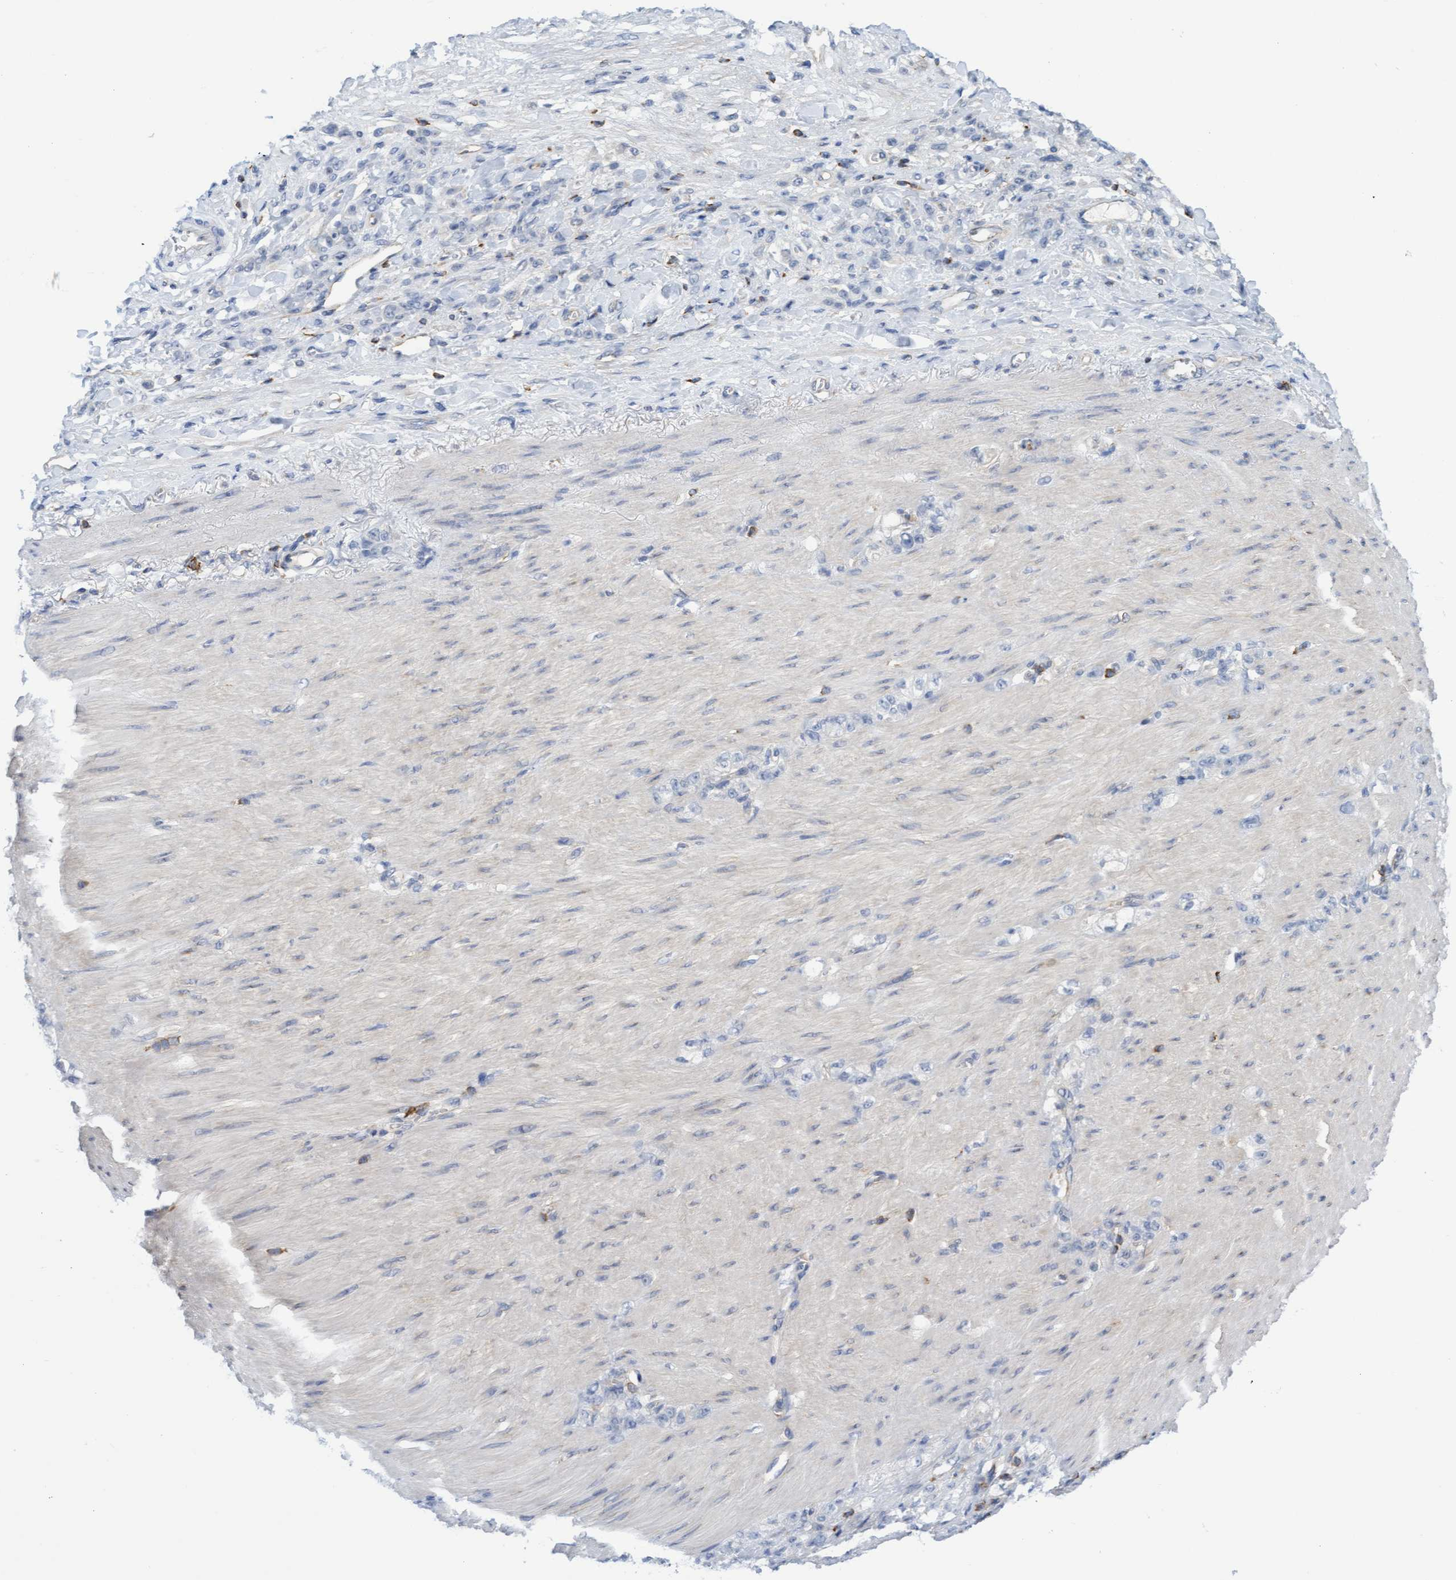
{"staining": {"intensity": "negative", "quantity": "none", "location": "none"}, "tissue": "stomach cancer", "cell_type": "Tumor cells", "image_type": "cancer", "snomed": [{"axis": "morphology", "description": "Normal tissue, NOS"}, {"axis": "morphology", "description": "Adenocarcinoma, NOS"}, {"axis": "topography", "description": "Stomach"}], "caption": "This photomicrograph is of stomach cancer (adenocarcinoma) stained with immunohistochemistry to label a protein in brown with the nuclei are counter-stained blue. There is no positivity in tumor cells.", "gene": "FNBP1", "patient": {"sex": "male", "age": 82}}